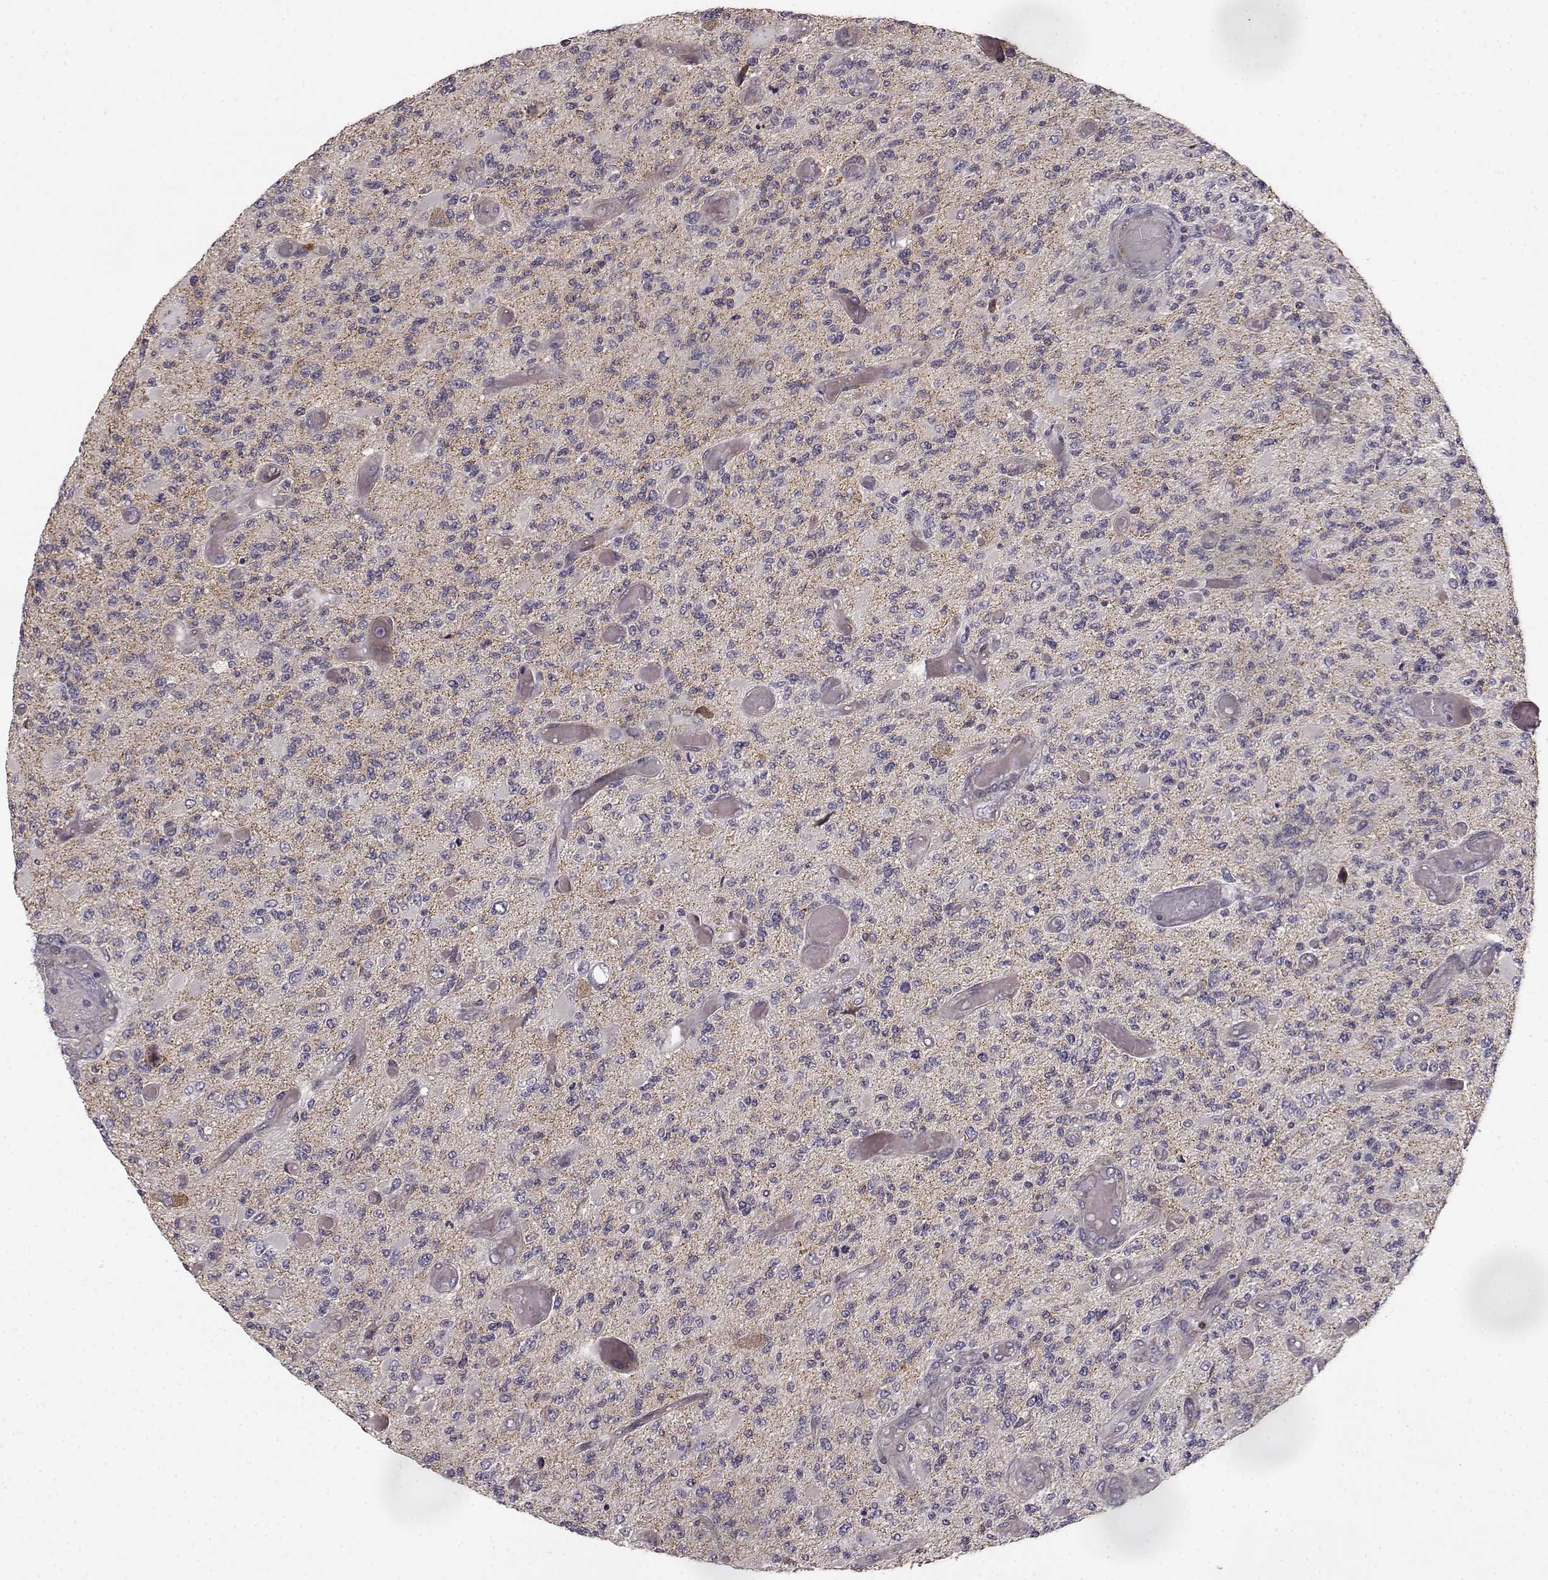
{"staining": {"intensity": "negative", "quantity": "none", "location": "none"}, "tissue": "glioma", "cell_type": "Tumor cells", "image_type": "cancer", "snomed": [{"axis": "morphology", "description": "Glioma, malignant, High grade"}, {"axis": "topography", "description": "Brain"}], "caption": "This is an immunohistochemistry (IHC) micrograph of malignant glioma (high-grade). There is no expression in tumor cells.", "gene": "BACH2", "patient": {"sex": "female", "age": 63}}